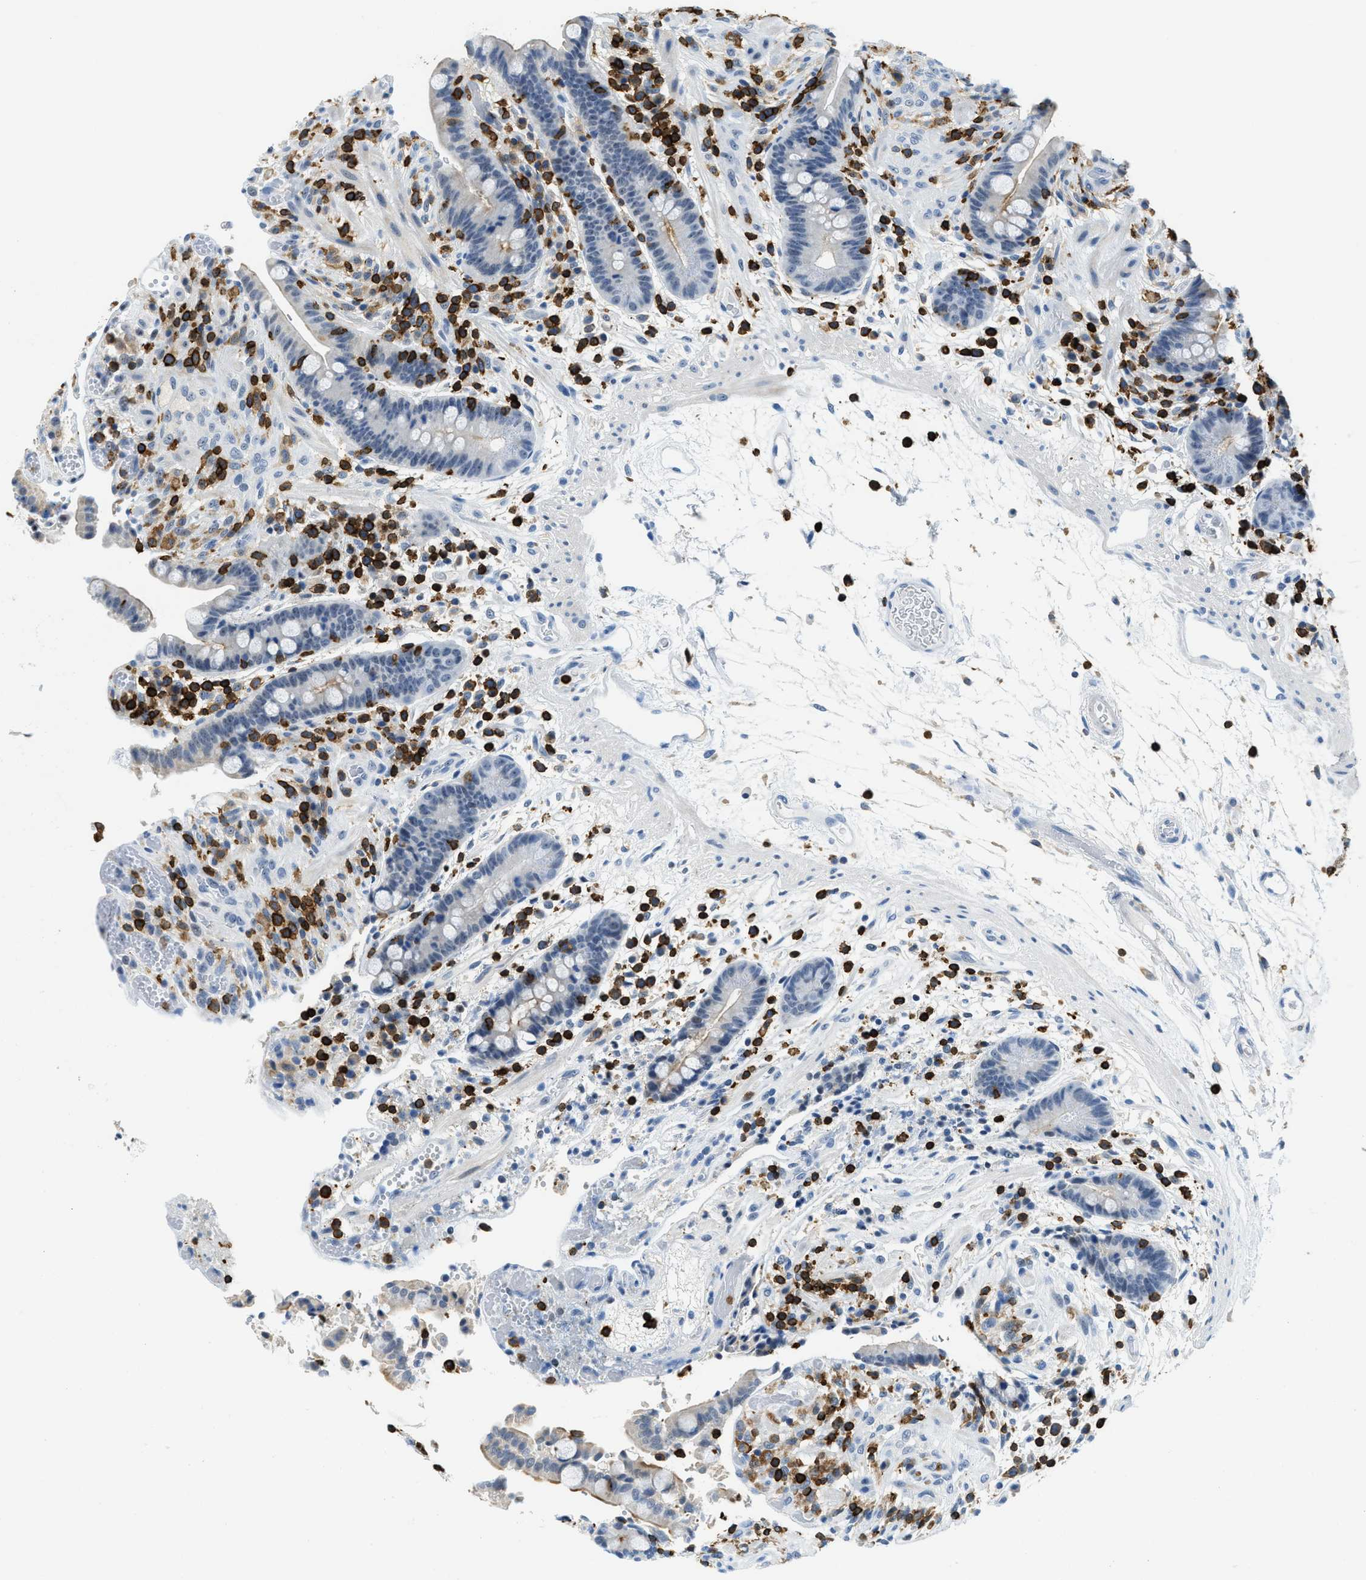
{"staining": {"intensity": "negative", "quantity": "none", "location": "none"}, "tissue": "colon", "cell_type": "Endothelial cells", "image_type": "normal", "snomed": [{"axis": "morphology", "description": "Normal tissue, NOS"}, {"axis": "topography", "description": "Colon"}], "caption": "High magnification brightfield microscopy of benign colon stained with DAB (3,3'-diaminobenzidine) (brown) and counterstained with hematoxylin (blue): endothelial cells show no significant expression.", "gene": "FAM151A", "patient": {"sex": "male", "age": 73}}